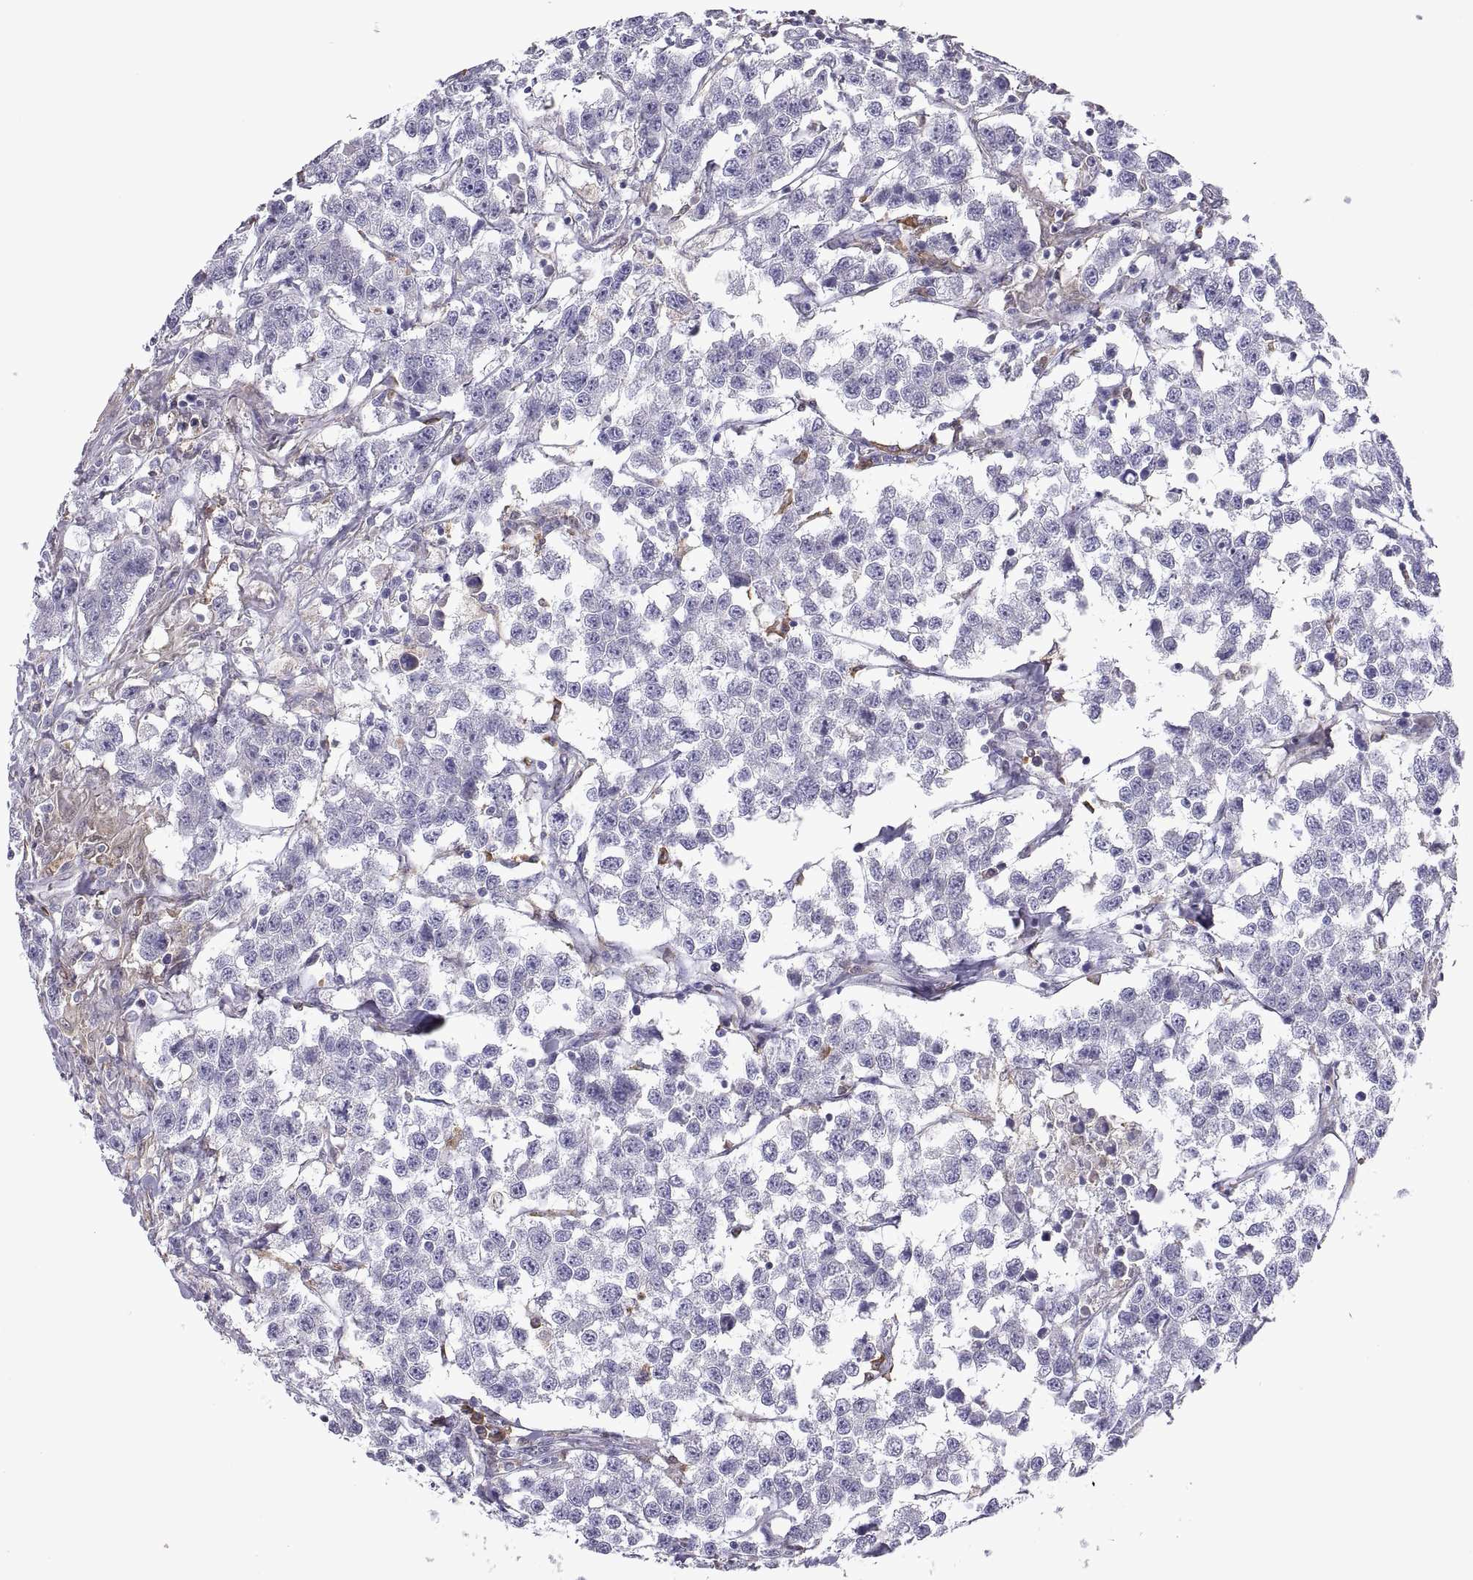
{"staining": {"intensity": "negative", "quantity": "none", "location": "none"}, "tissue": "testis cancer", "cell_type": "Tumor cells", "image_type": "cancer", "snomed": [{"axis": "morphology", "description": "Seminoma, NOS"}, {"axis": "topography", "description": "Testis"}], "caption": "Tumor cells are negative for protein expression in human testis cancer (seminoma).", "gene": "DOK3", "patient": {"sex": "male", "age": 59}}